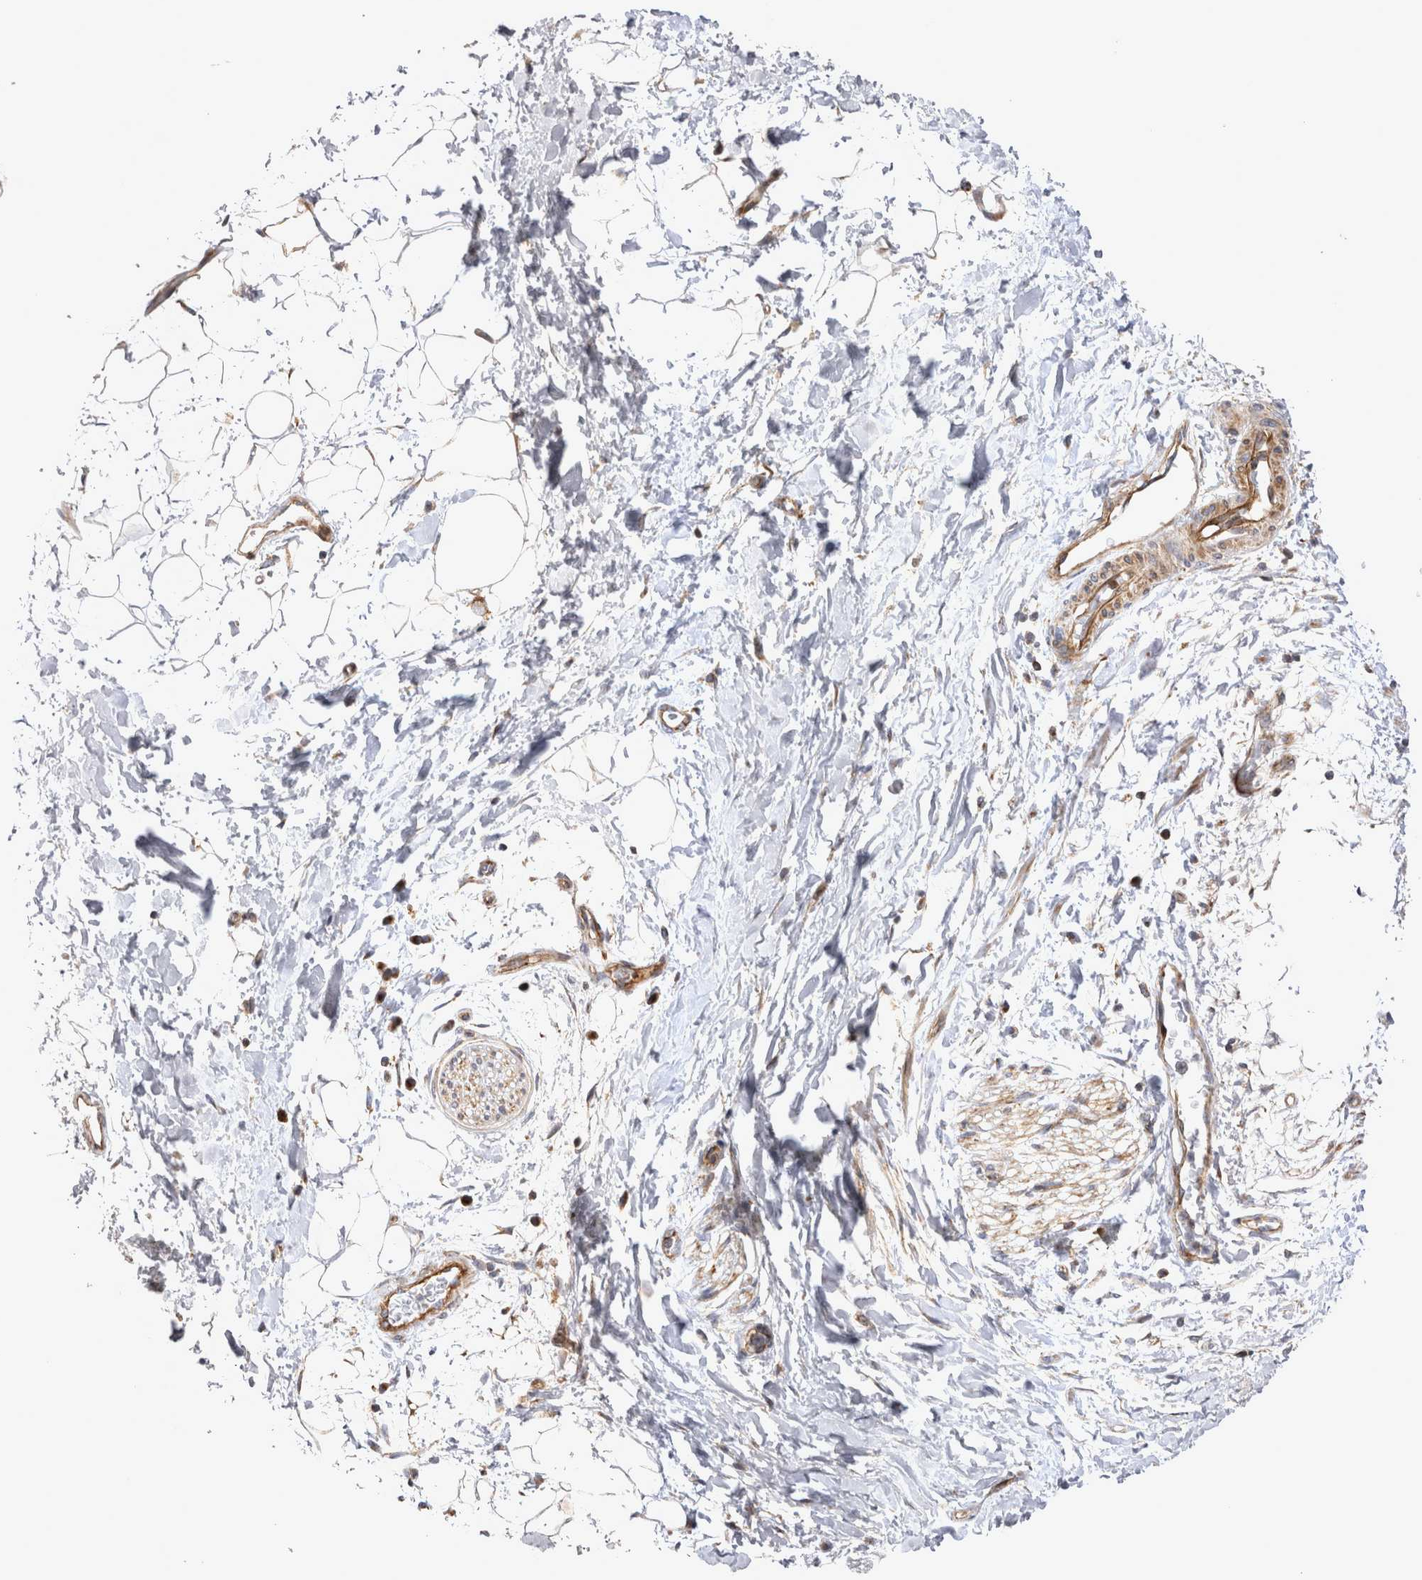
{"staining": {"intensity": "negative", "quantity": "none", "location": "none"}, "tissue": "adipose tissue", "cell_type": "Adipocytes", "image_type": "normal", "snomed": [{"axis": "morphology", "description": "Normal tissue, NOS"}, {"axis": "topography", "description": "Soft tissue"}], "caption": "A high-resolution image shows IHC staining of normal adipose tissue, which demonstrates no significant staining in adipocytes.", "gene": "TSPOAP1", "patient": {"sex": "male", "age": 72}}